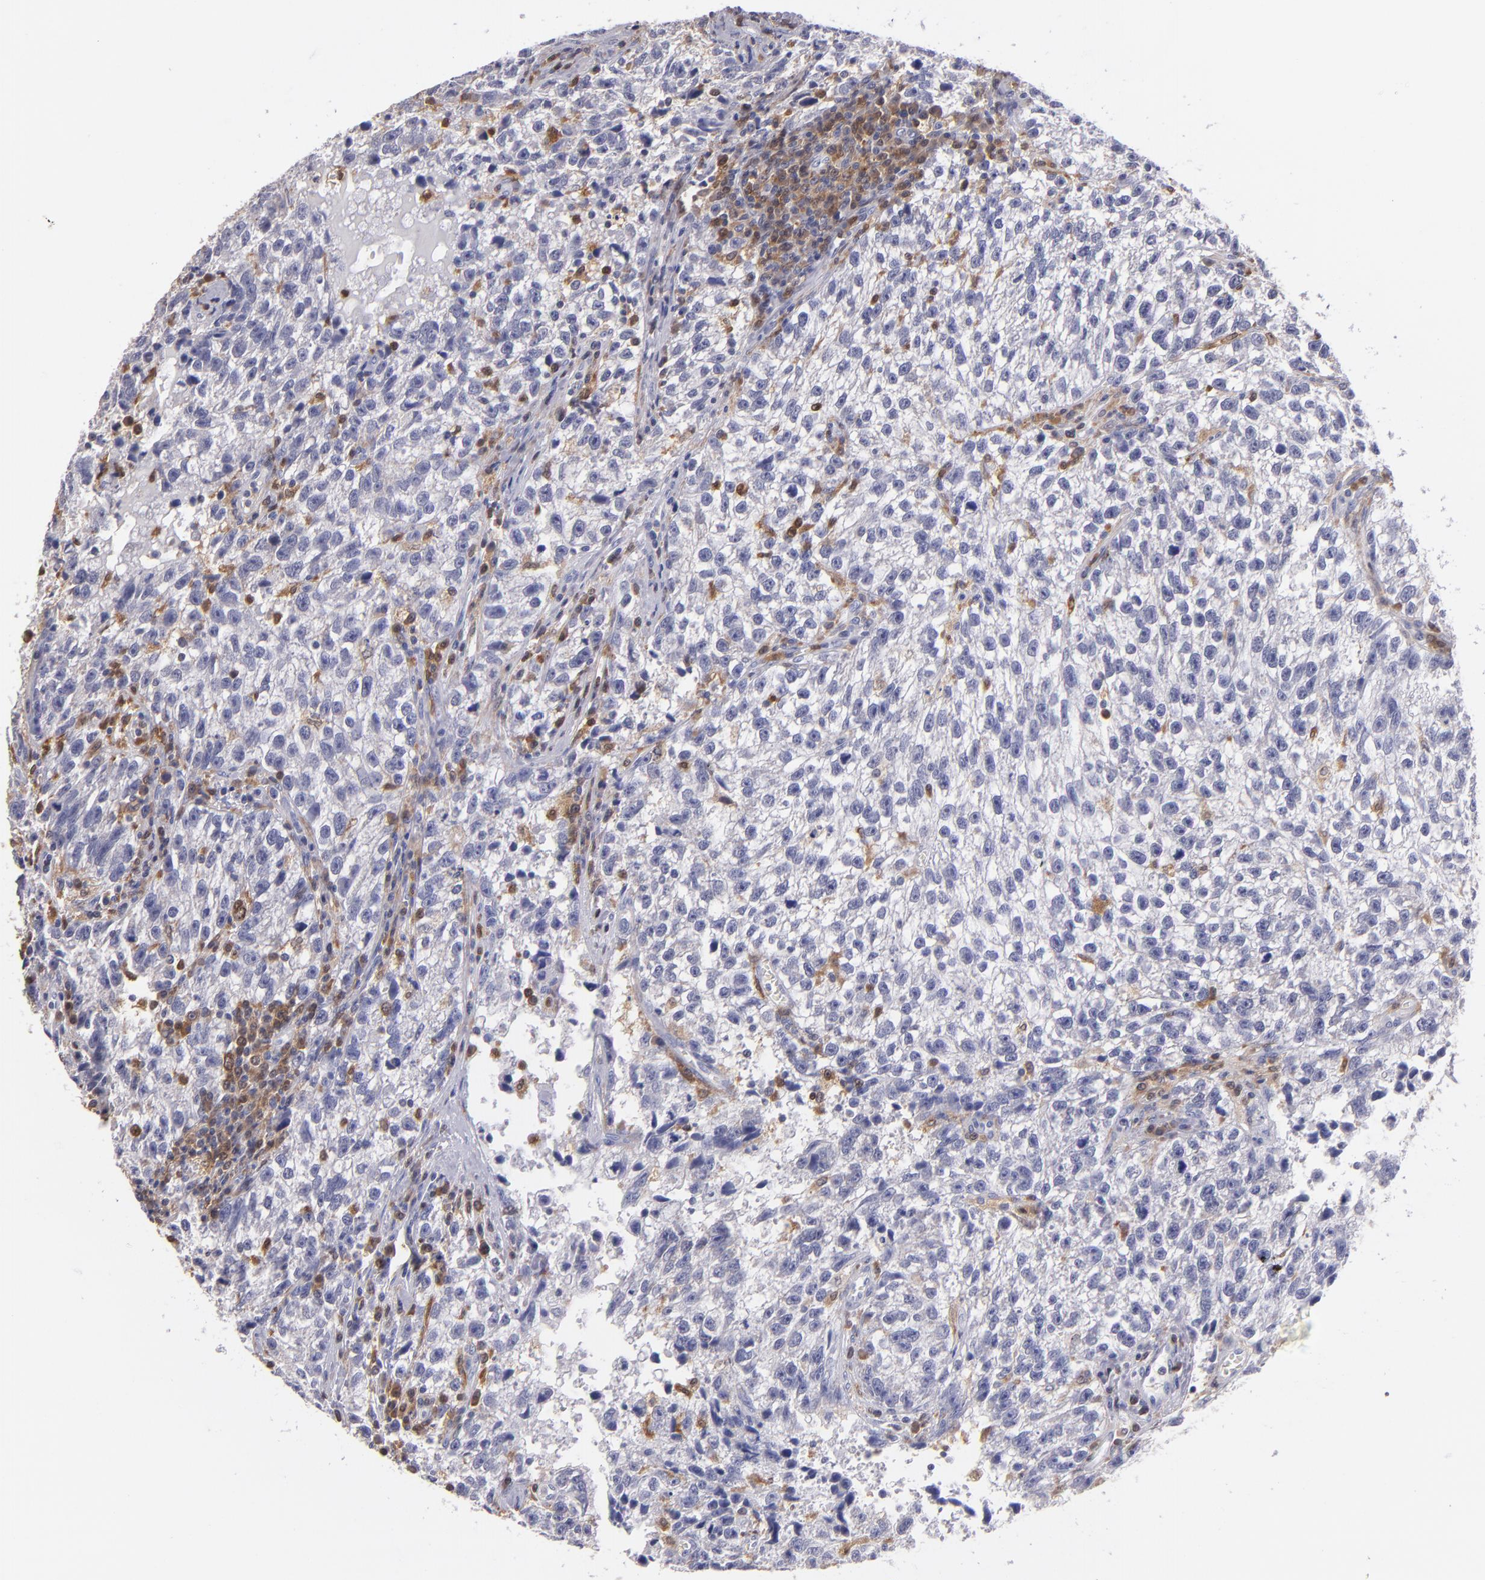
{"staining": {"intensity": "negative", "quantity": "none", "location": "none"}, "tissue": "testis cancer", "cell_type": "Tumor cells", "image_type": "cancer", "snomed": [{"axis": "morphology", "description": "Seminoma, NOS"}, {"axis": "topography", "description": "Testis"}], "caption": "High power microscopy photomicrograph of an immunohistochemistry micrograph of testis cancer, revealing no significant staining in tumor cells.", "gene": "PRKCD", "patient": {"sex": "male", "age": 38}}